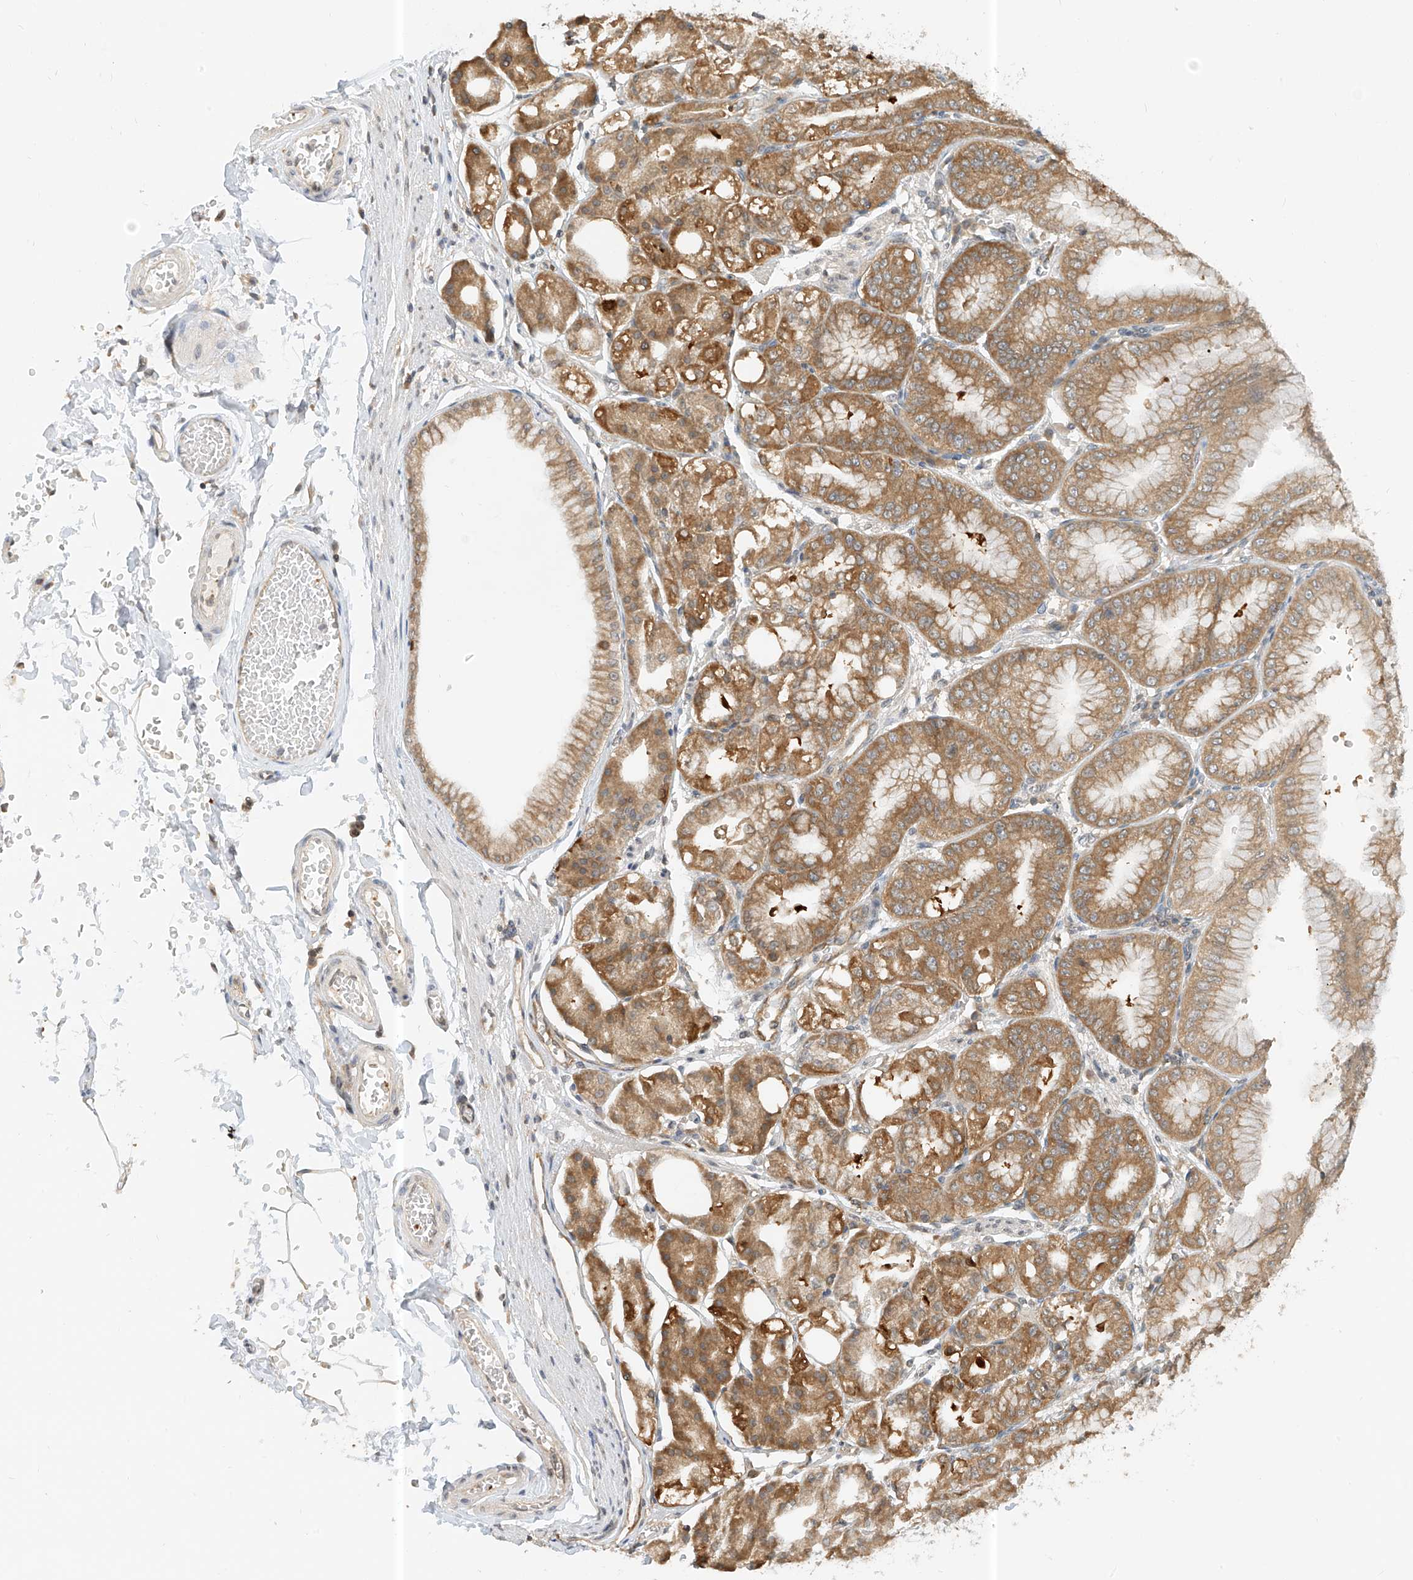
{"staining": {"intensity": "moderate", "quantity": ">75%", "location": "cytoplasmic/membranous"}, "tissue": "stomach", "cell_type": "Glandular cells", "image_type": "normal", "snomed": [{"axis": "morphology", "description": "Normal tissue, NOS"}, {"axis": "topography", "description": "Stomach, lower"}], "caption": "The histopathology image demonstrates immunohistochemical staining of unremarkable stomach. There is moderate cytoplasmic/membranous staining is present in about >75% of glandular cells.", "gene": "PPA2", "patient": {"sex": "male", "age": 71}}